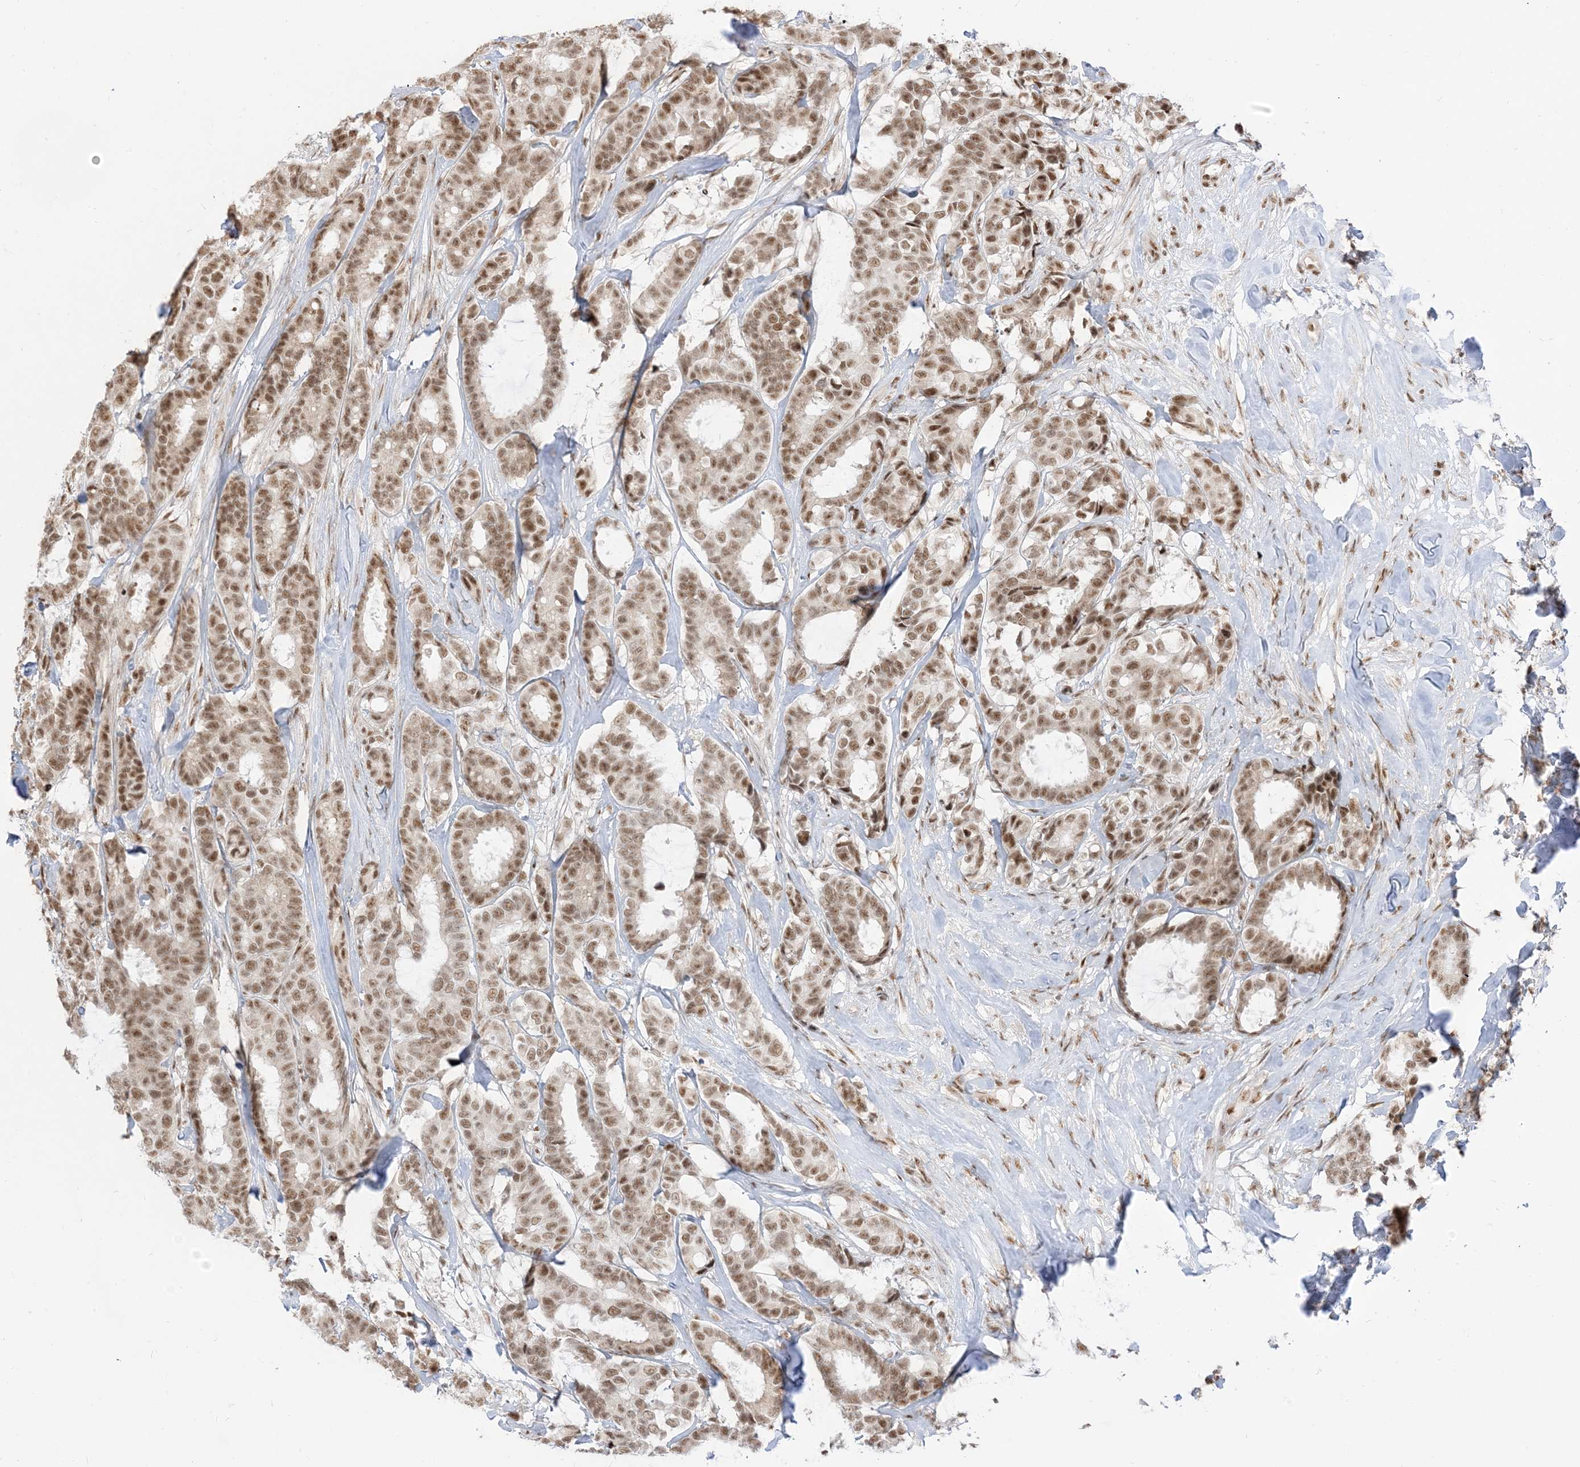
{"staining": {"intensity": "moderate", "quantity": ">75%", "location": "nuclear"}, "tissue": "breast cancer", "cell_type": "Tumor cells", "image_type": "cancer", "snomed": [{"axis": "morphology", "description": "Duct carcinoma"}, {"axis": "topography", "description": "Breast"}], "caption": "Brown immunohistochemical staining in breast invasive ductal carcinoma exhibits moderate nuclear staining in about >75% of tumor cells. (DAB (3,3'-diaminobenzidine) IHC, brown staining for protein, blue staining for nuclei).", "gene": "ARGLU1", "patient": {"sex": "female", "age": 87}}